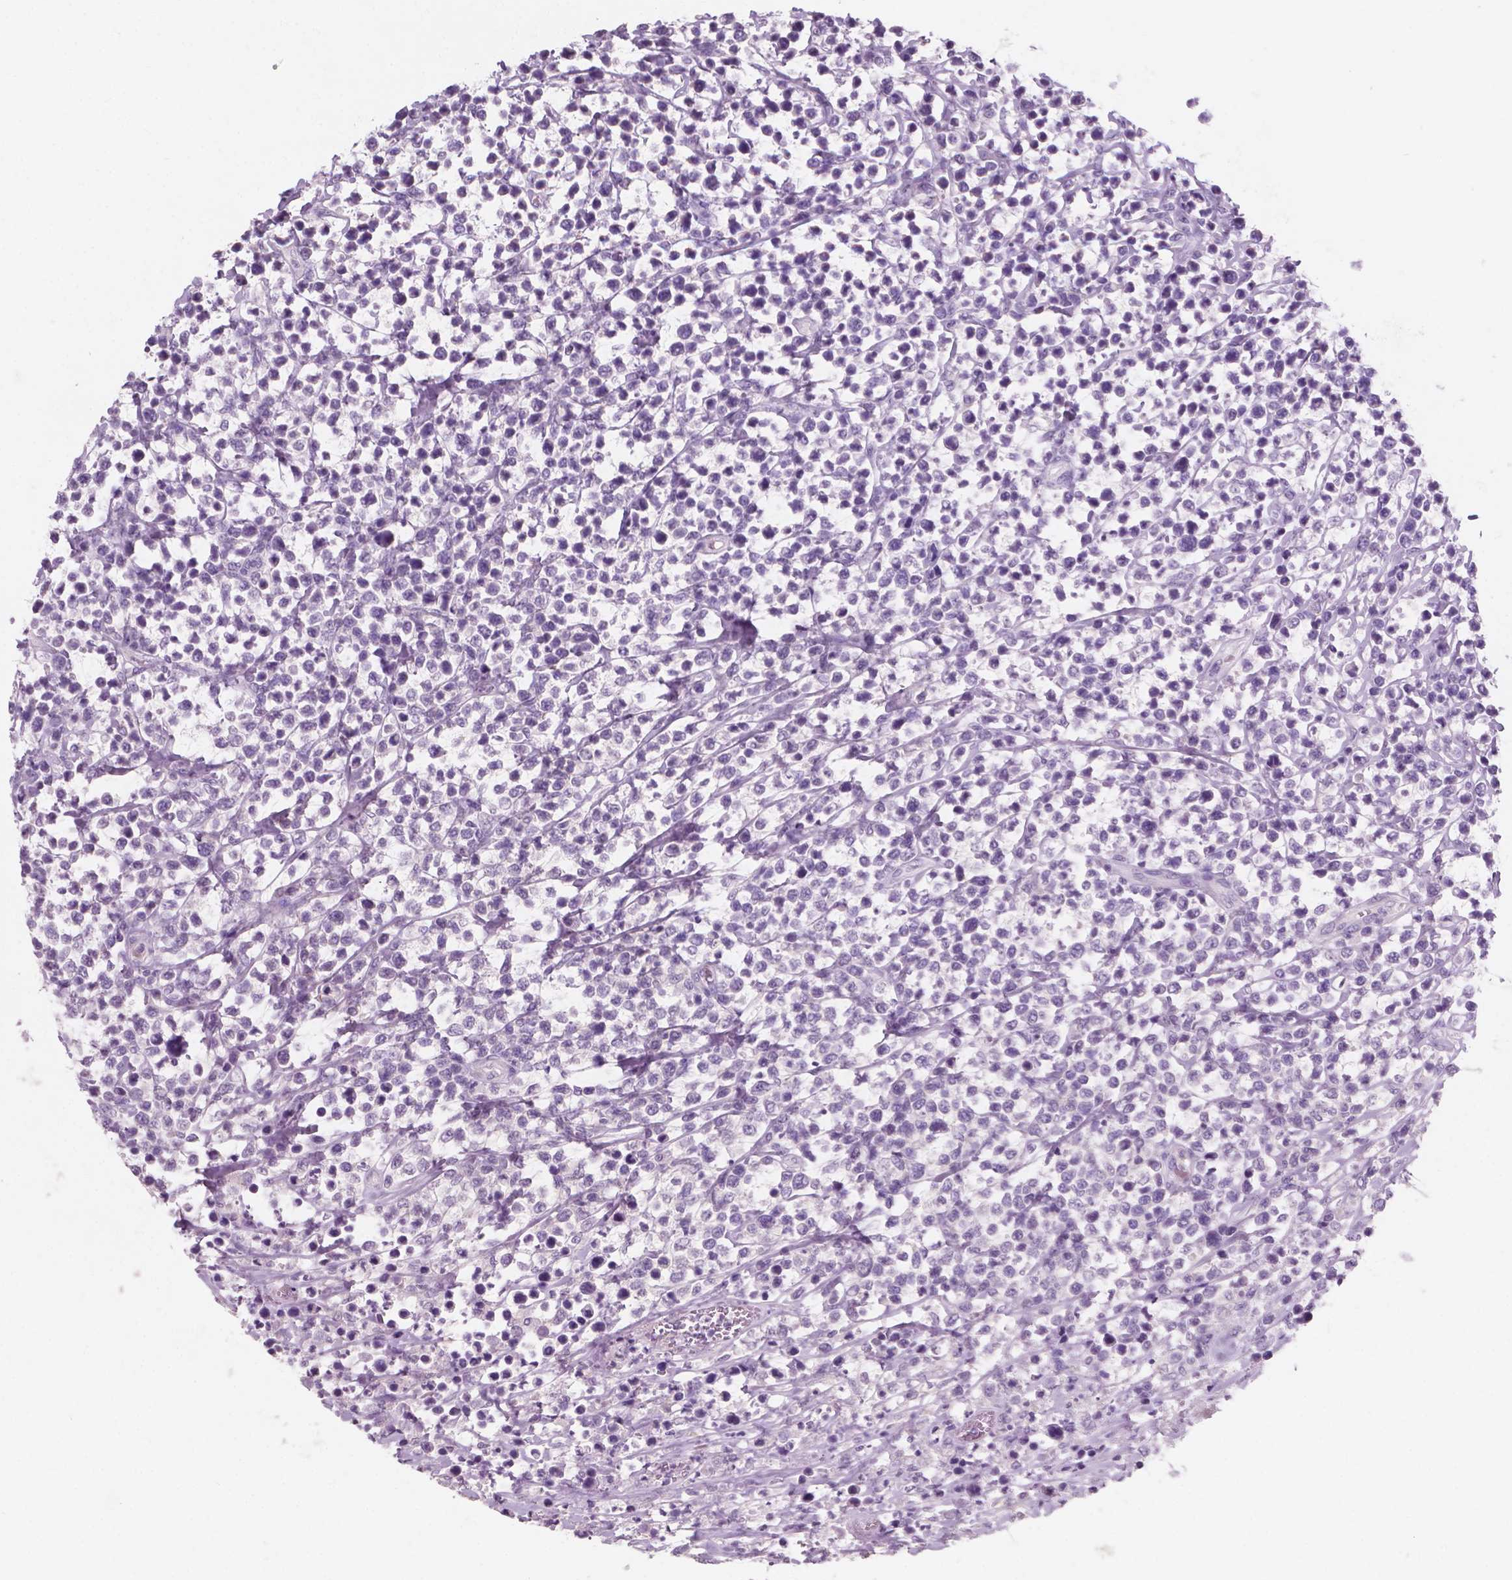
{"staining": {"intensity": "negative", "quantity": "none", "location": "none"}, "tissue": "lymphoma", "cell_type": "Tumor cells", "image_type": "cancer", "snomed": [{"axis": "morphology", "description": "Malignant lymphoma, non-Hodgkin's type, High grade"}, {"axis": "topography", "description": "Soft tissue"}], "caption": "This histopathology image is of lymphoma stained with immunohistochemistry to label a protein in brown with the nuclei are counter-stained blue. There is no staining in tumor cells. (Stains: DAB immunohistochemistry (IHC) with hematoxylin counter stain, Microscopy: brightfield microscopy at high magnification).", "gene": "AWAT1", "patient": {"sex": "female", "age": 56}}